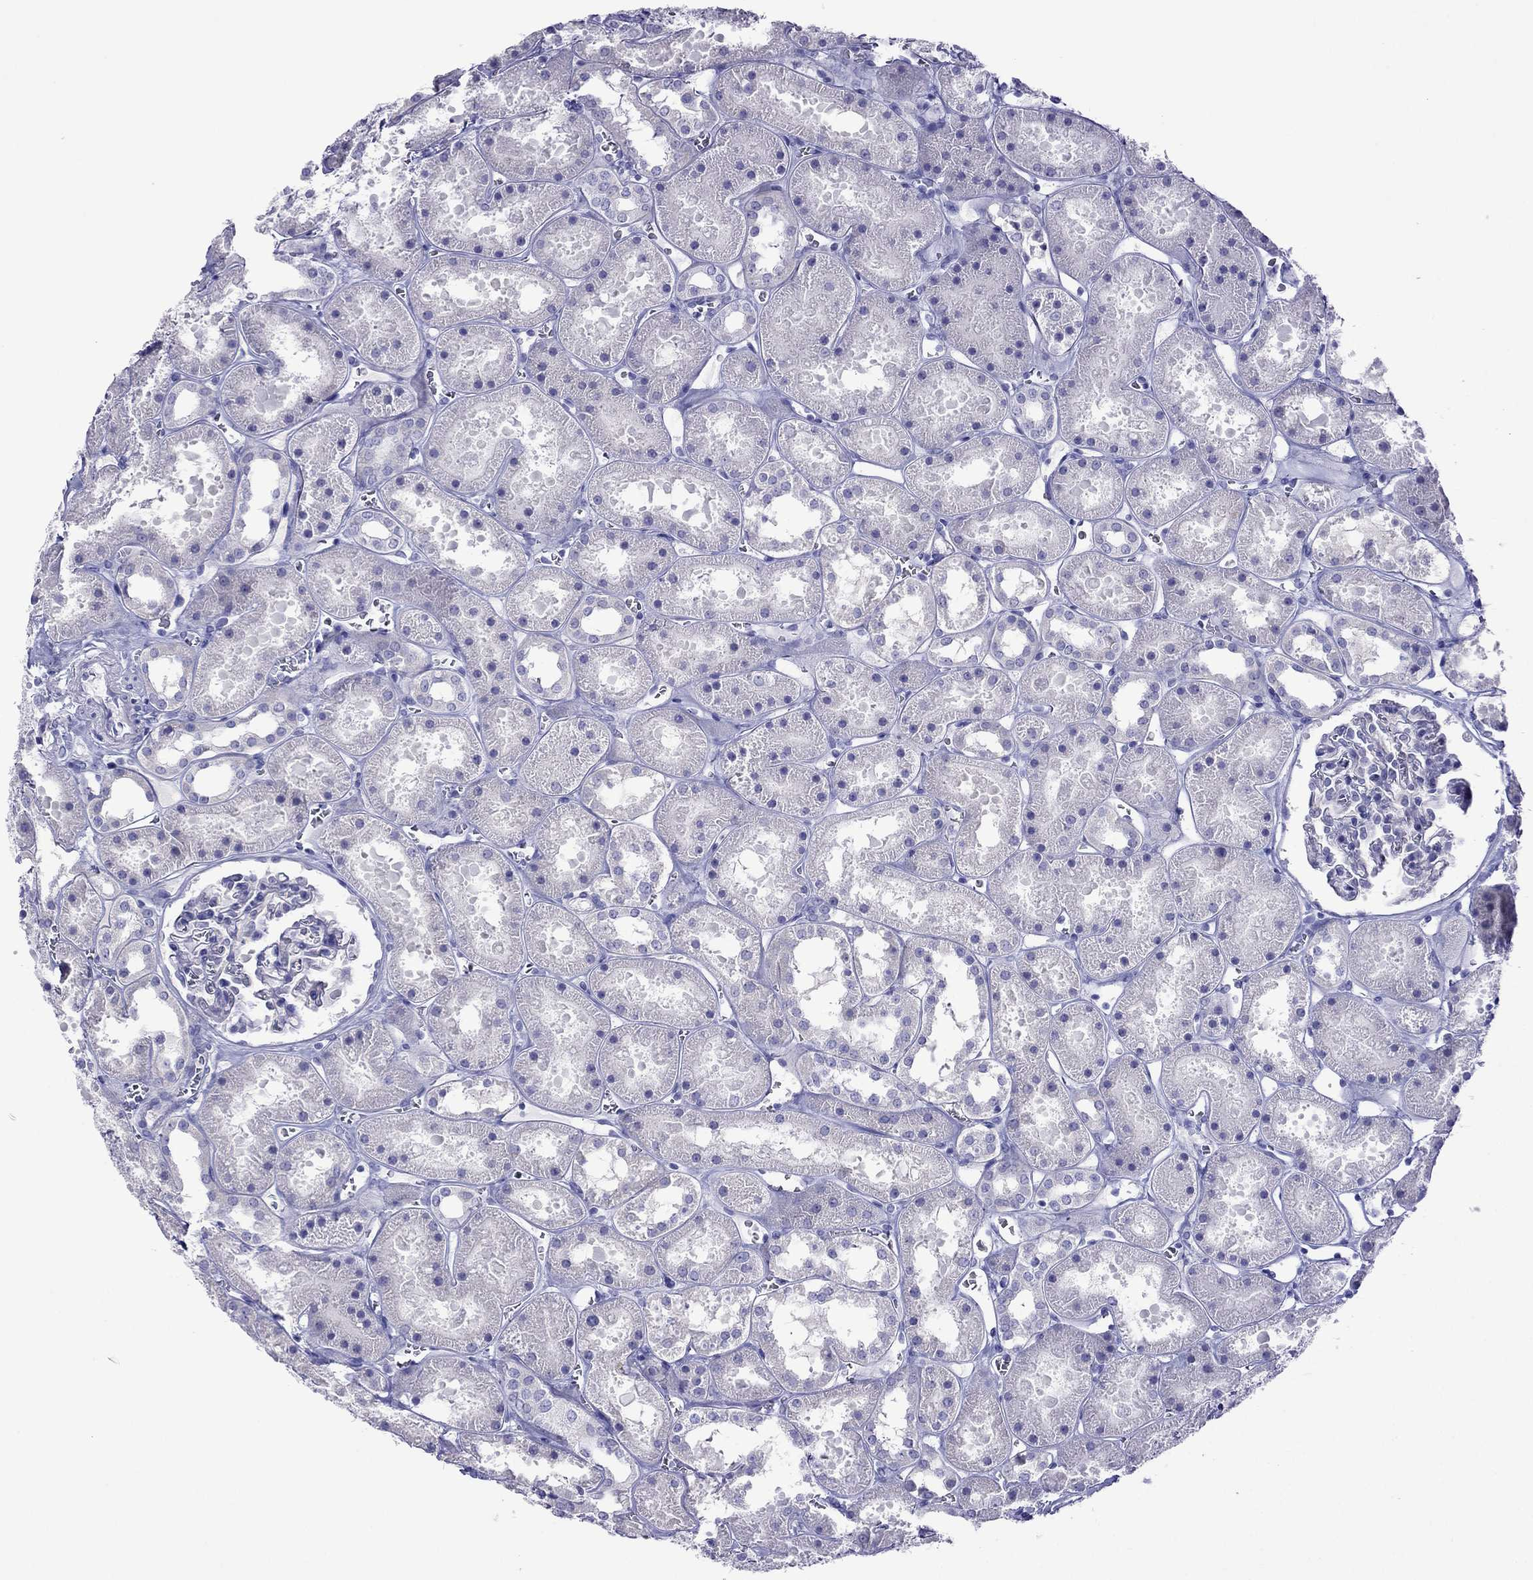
{"staining": {"intensity": "negative", "quantity": "none", "location": "none"}, "tissue": "kidney", "cell_type": "Cells in glomeruli", "image_type": "normal", "snomed": [{"axis": "morphology", "description": "Normal tissue, NOS"}, {"axis": "topography", "description": "Kidney"}], "caption": "A photomicrograph of kidney stained for a protein reveals no brown staining in cells in glomeruli. (Stains: DAB (3,3'-diaminobenzidine) immunohistochemistry (IHC) with hematoxylin counter stain, Microscopy: brightfield microscopy at high magnification).", "gene": "PCDHA6", "patient": {"sex": "female", "age": 41}}